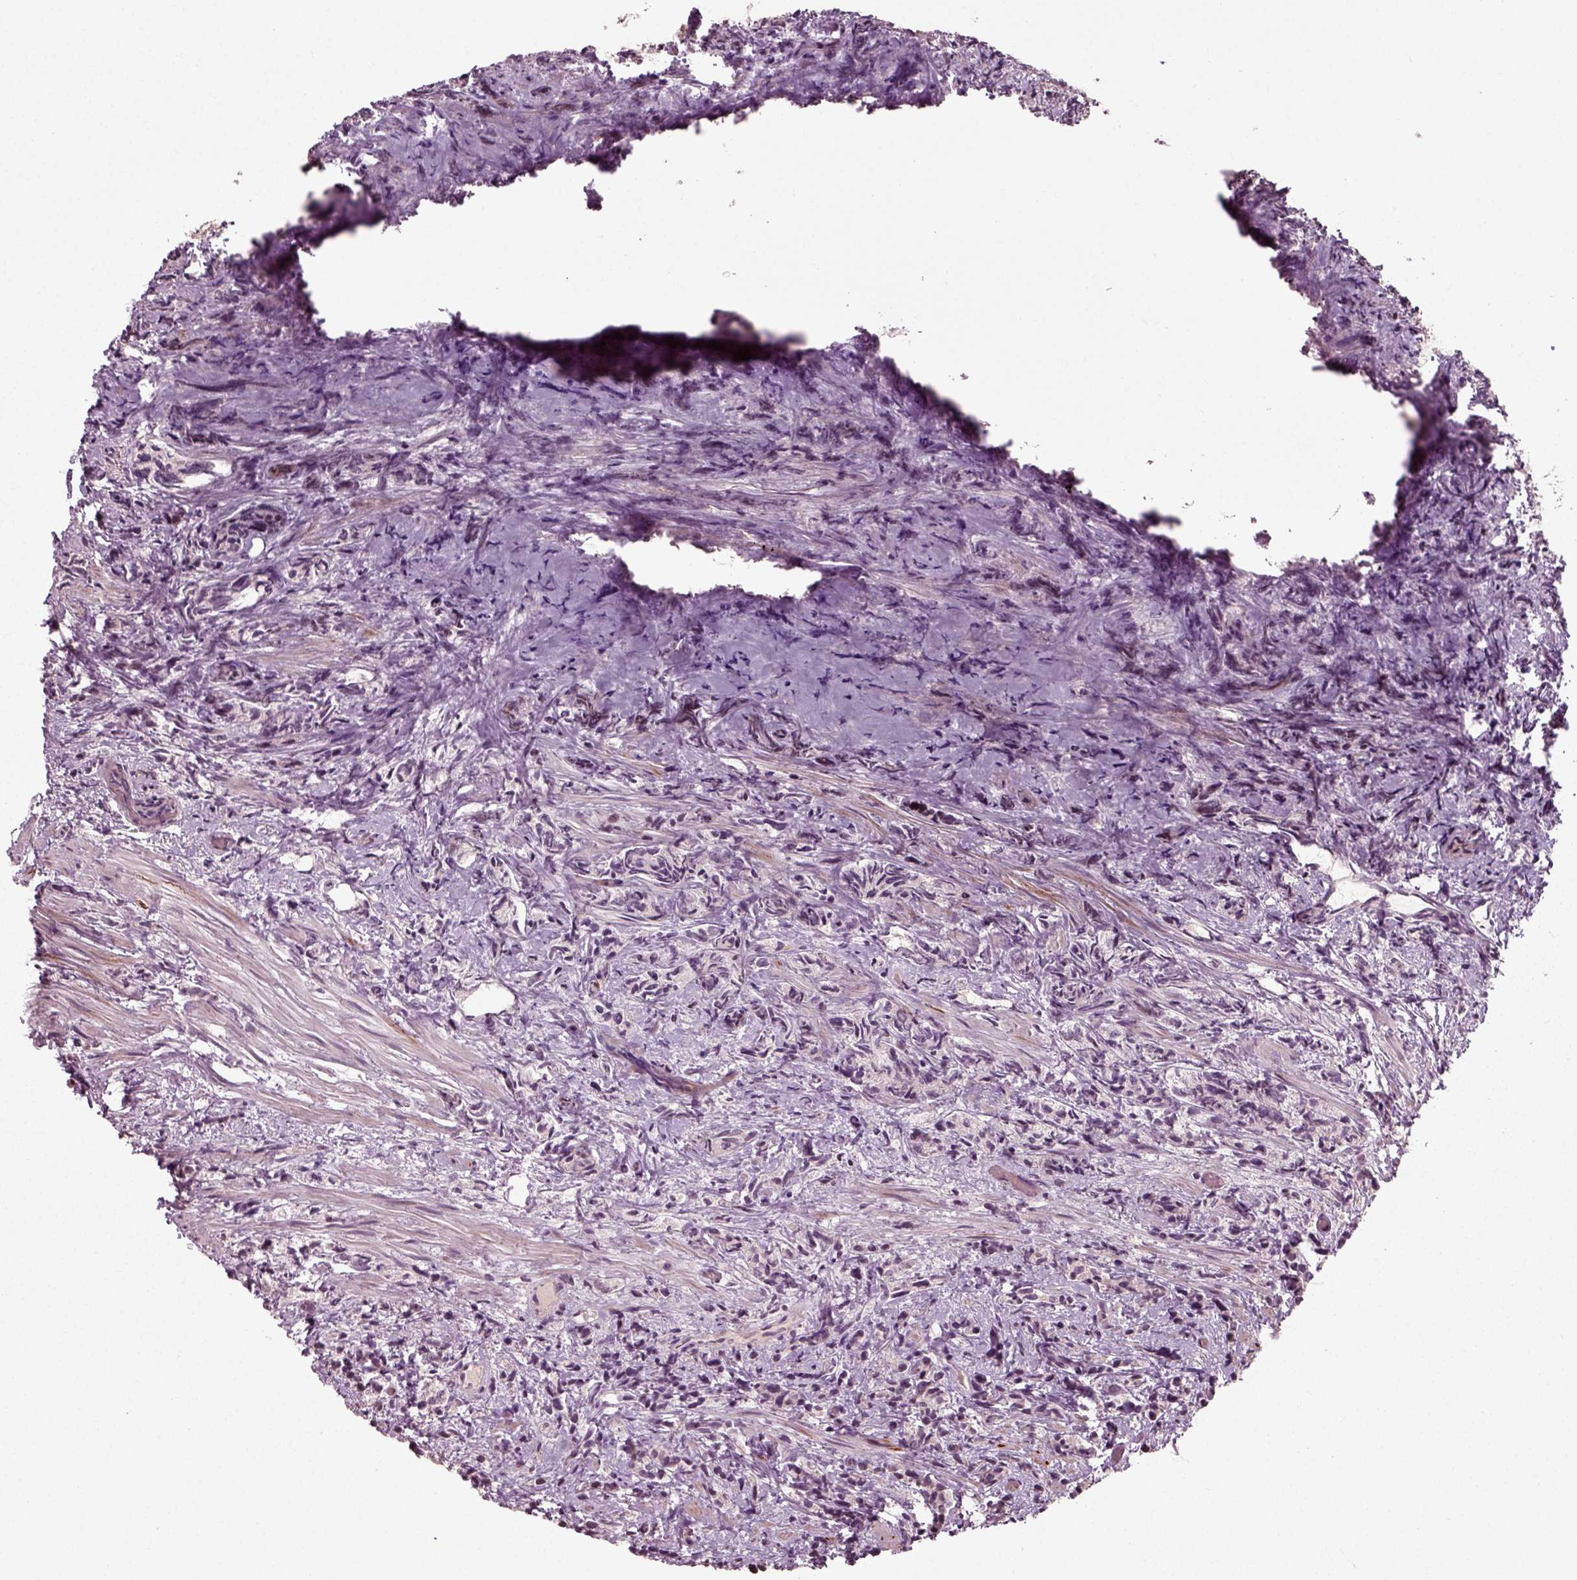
{"staining": {"intensity": "negative", "quantity": "none", "location": "none"}, "tissue": "prostate cancer", "cell_type": "Tumor cells", "image_type": "cancer", "snomed": [{"axis": "morphology", "description": "Adenocarcinoma, High grade"}, {"axis": "topography", "description": "Prostate"}], "caption": "There is no significant positivity in tumor cells of prostate cancer.", "gene": "CDC14A", "patient": {"sex": "male", "age": 53}}